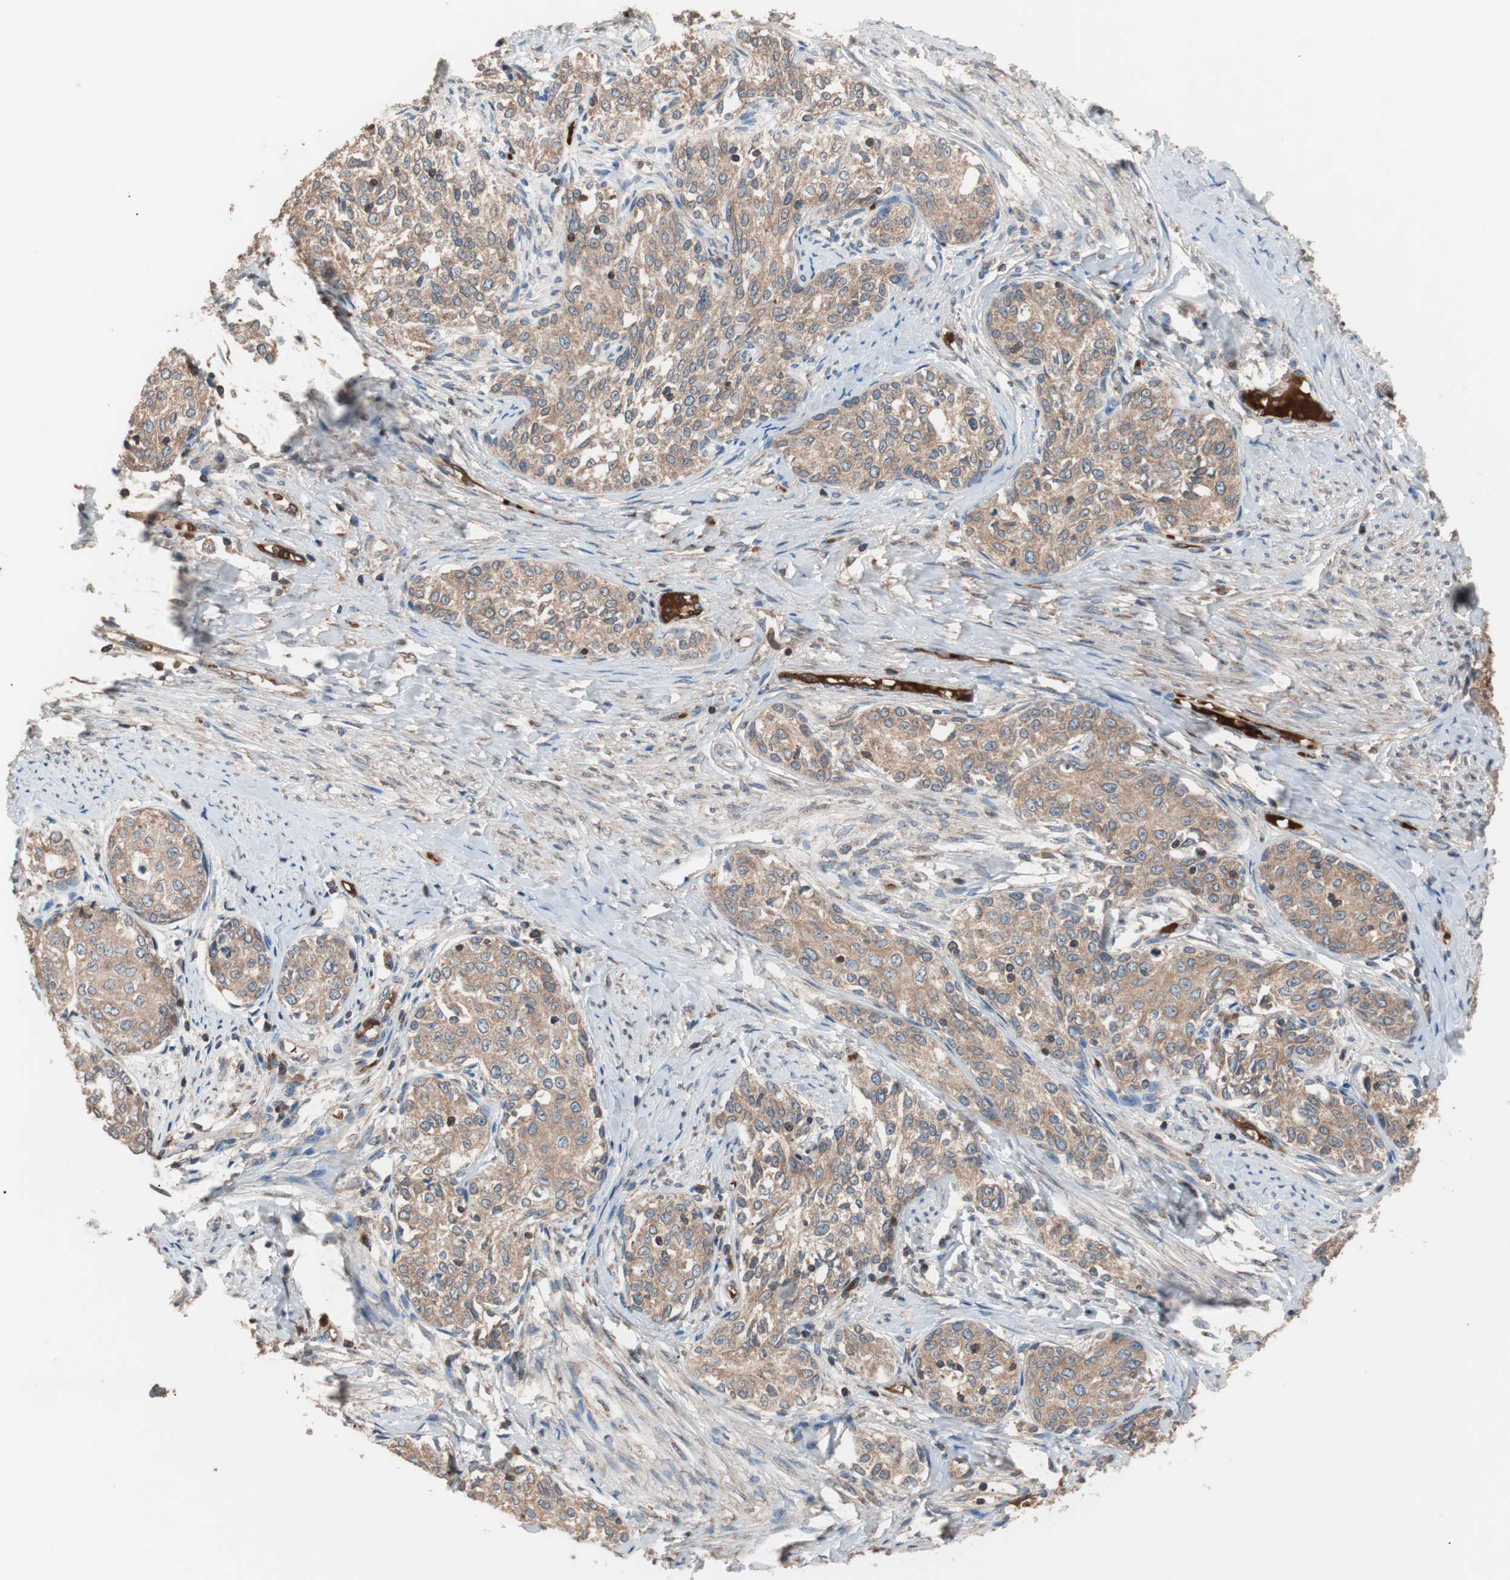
{"staining": {"intensity": "moderate", "quantity": ">75%", "location": "cytoplasmic/membranous"}, "tissue": "cervical cancer", "cell_type": "Tumor cells", "image_type": "cancer", "snomed": [{"axis": "morphology", "description": "Squamous cell carcinoma, NOS"}, {"axis": "morphology", "description": "Adenocarcinoma, NOS"}, {"axis": "topography", "description": "Cervix"}], "caption": "Cervical adenocarcinoma was stained to show a protein in brown. There is medium levels of moderate cytoplasmic/membranous staining in about >75% of tumor cells. (Stains: DAB in brown, nuclei in blue, Microscopy: brightfield microscopy at high magnification).", "gene": "GLYCTK", "patient": {"sex": "female", "age": 52}}